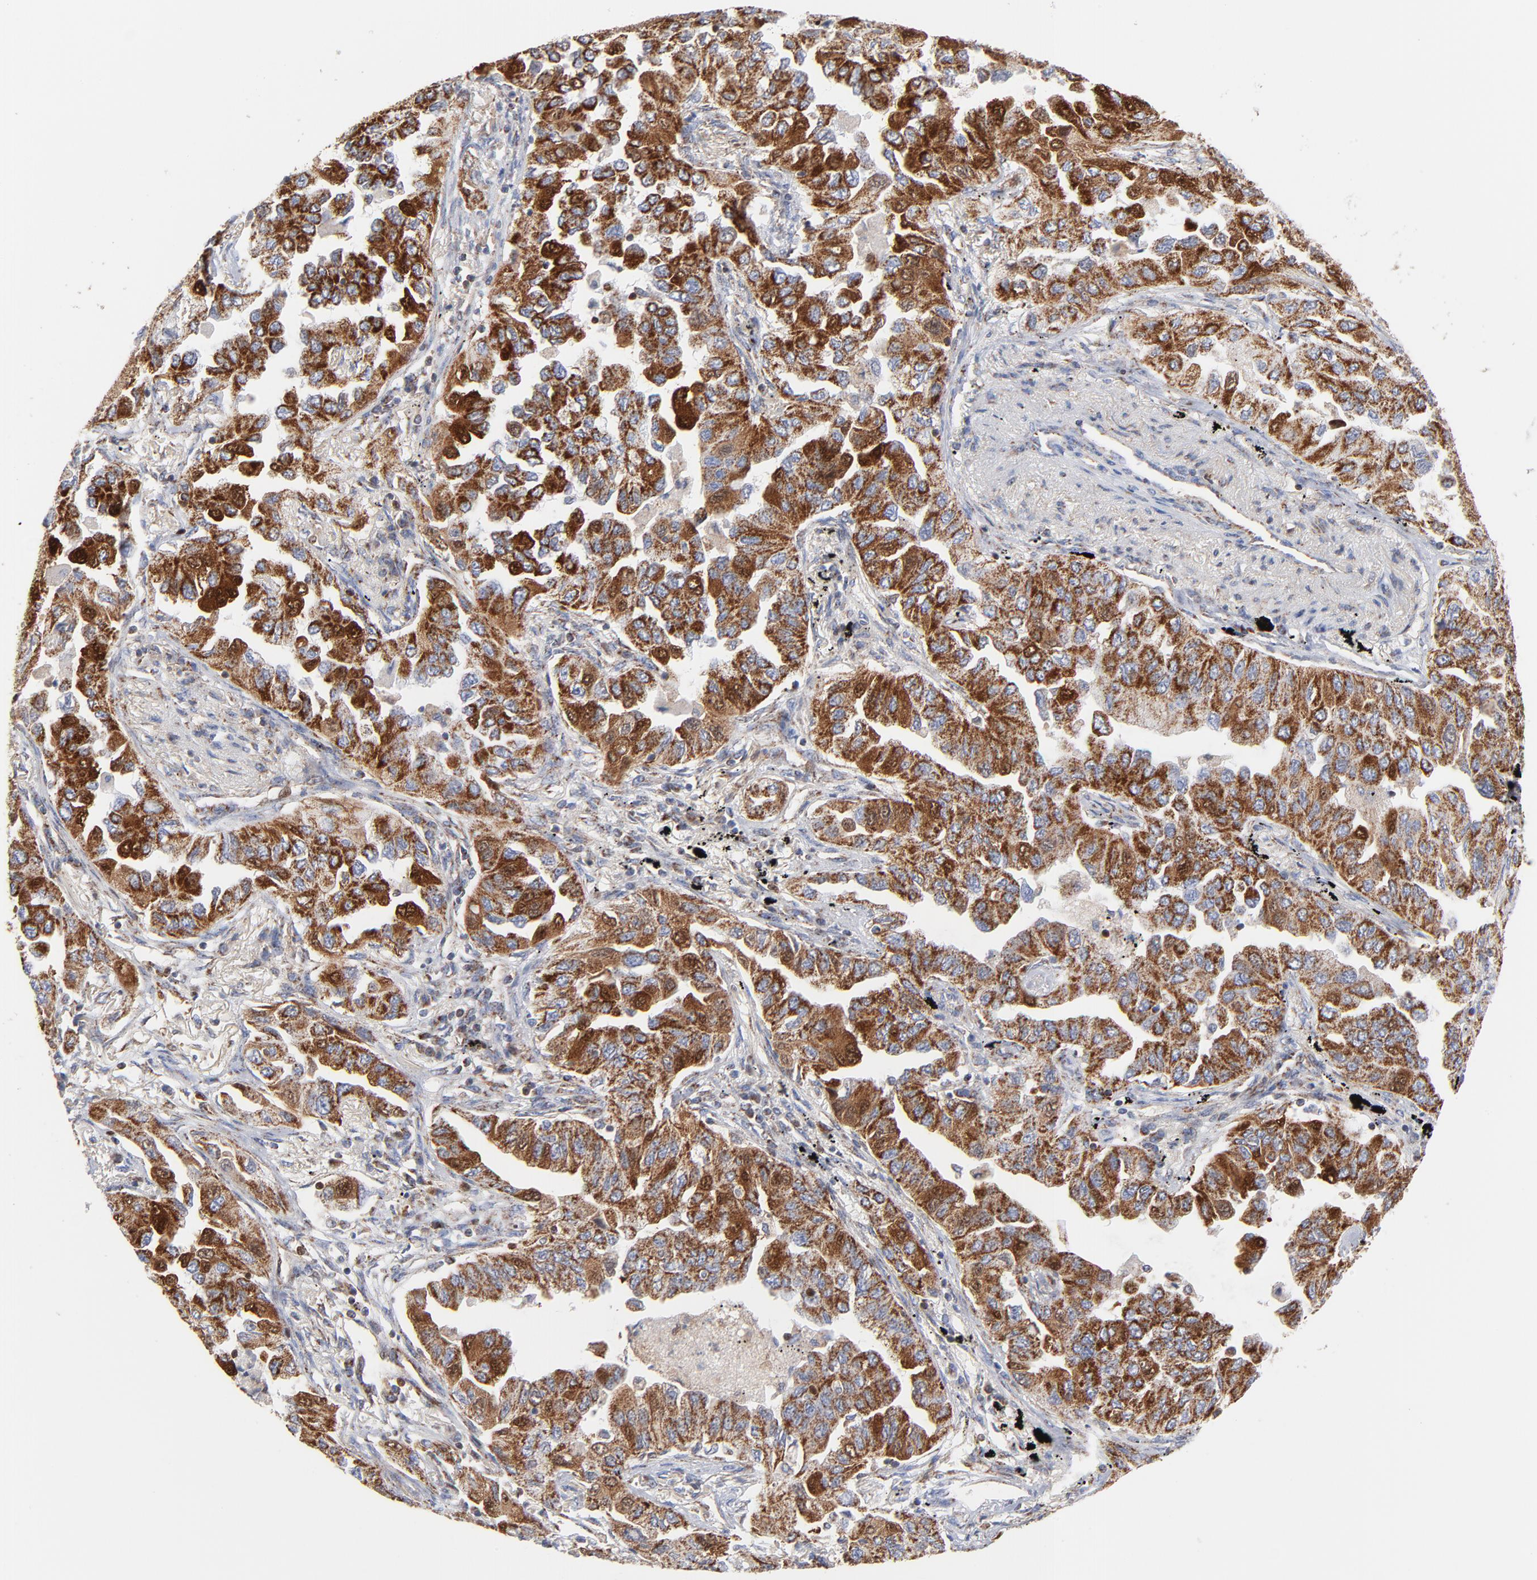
{"staining": {"intensity": "strong", "quantity": ">75%", "location": "cytoplasmic/membranous"}, "tissue": "lung cancer", "cell_type": "Tumor cells", "image_type": "cancer", "snomed": [{"axis": "morphology", "description": "Adenocarcinoma, NOS"}, {"axis": "topography", "description": "Lung"}], "caption": "Lung cancer tissue shows strong cytoplasmic/membranous staining in approximately >75% of tumor cells, visualized by immunohistochemistry.", "gene": "DIABLO", "patient": {"sex": "female", "age": 65}}